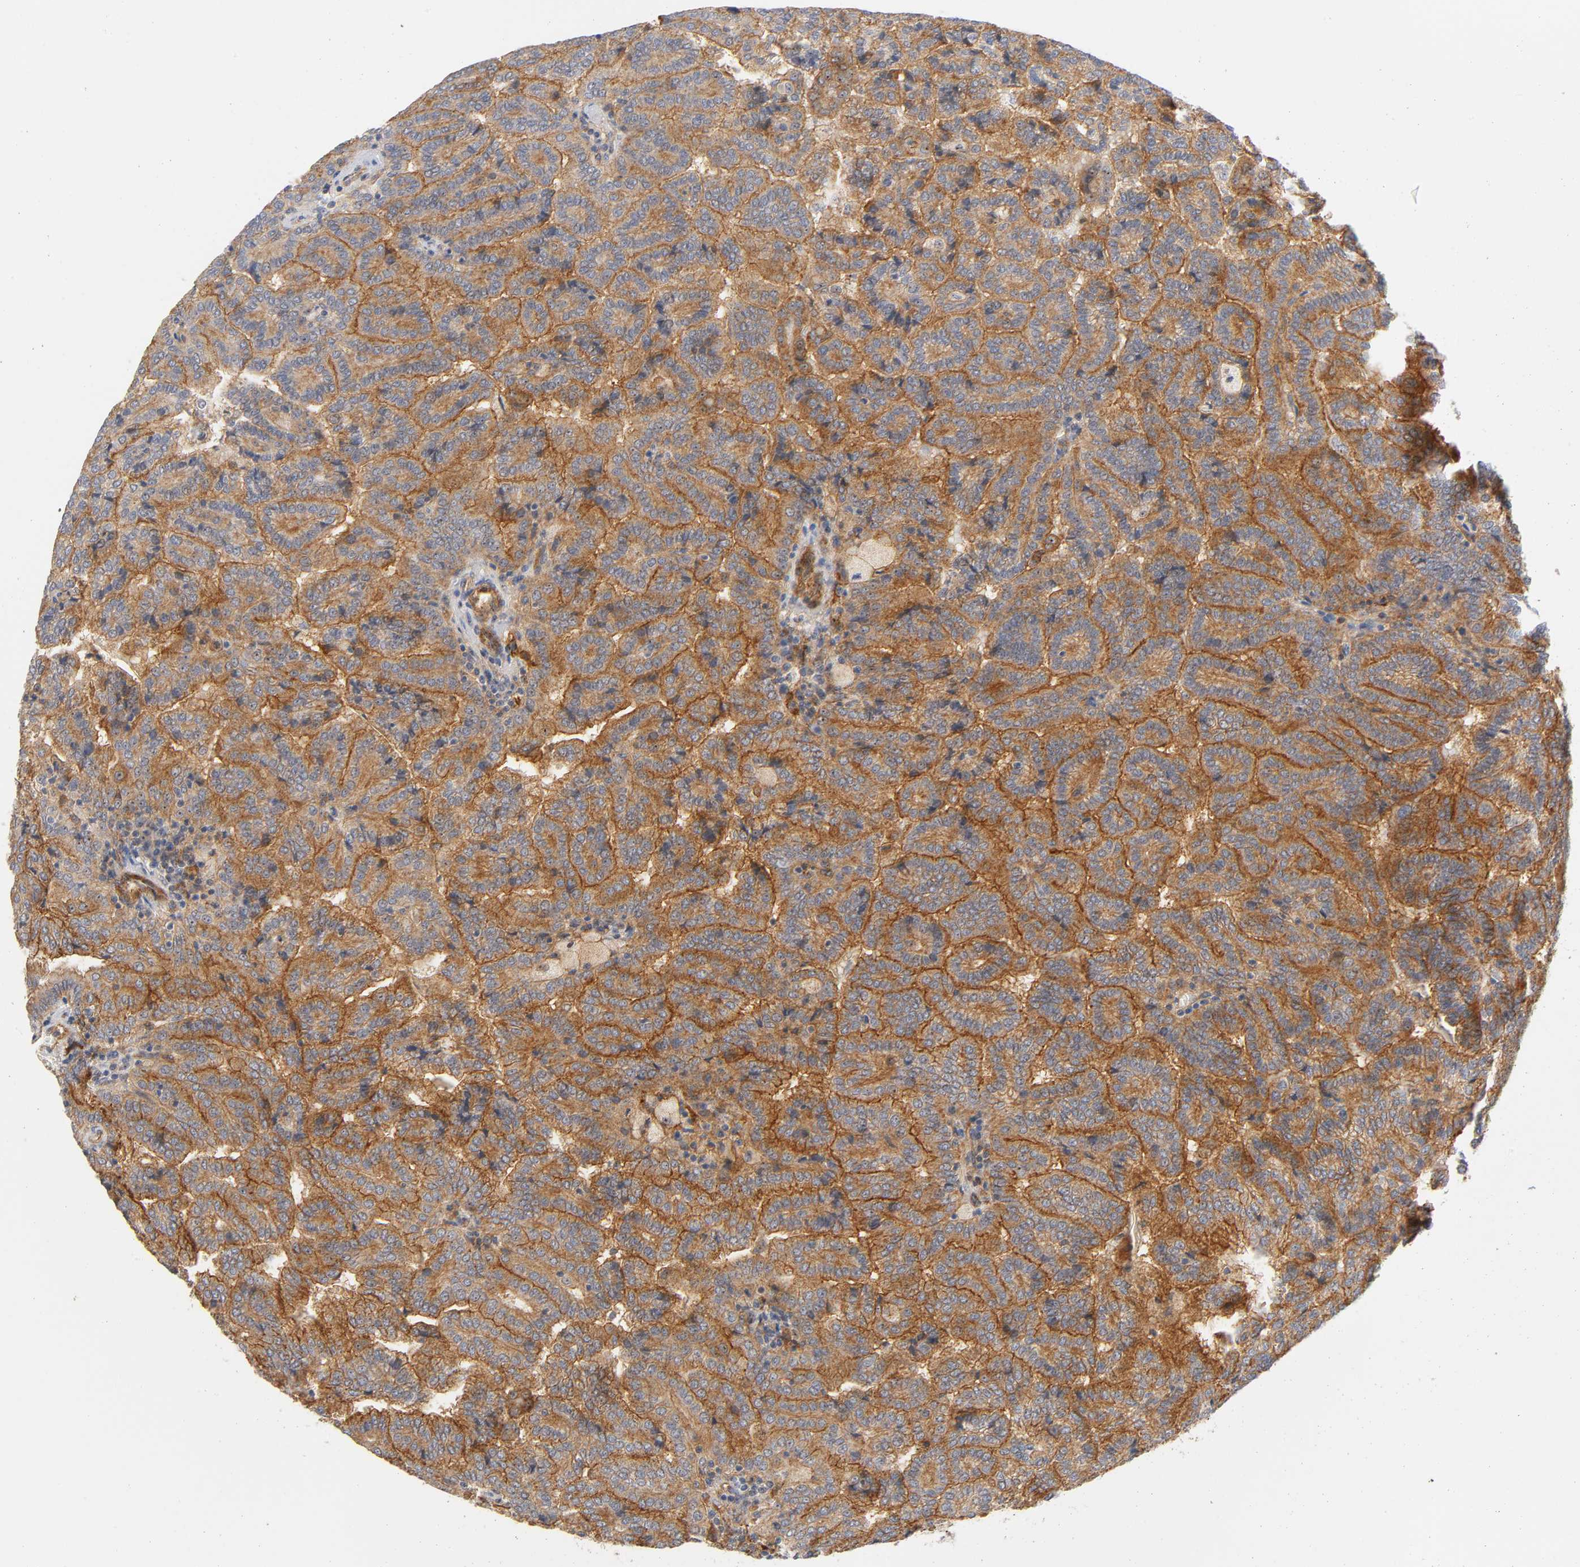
{"staining": {"intensity": "strong", "quantity": ">75%", "location": "cytoplasmic/membranous"}, "tissue": "renal cancer", "cell_type": "Tumor cells", "image_type": "cancer", "snomed": [{"axis": "morphology", "description": "Adenocarcinoma, NOS"}, {"axis": "topography", "description": "Kidney"}], "caption": "This is a photomicrograph of IHC staining of renal cancer, which shows strong expression in the cytoplasmic/membranous of tumor cells.", "gene": "PLD1", "patient": {"sex": "male", "age": 61}}